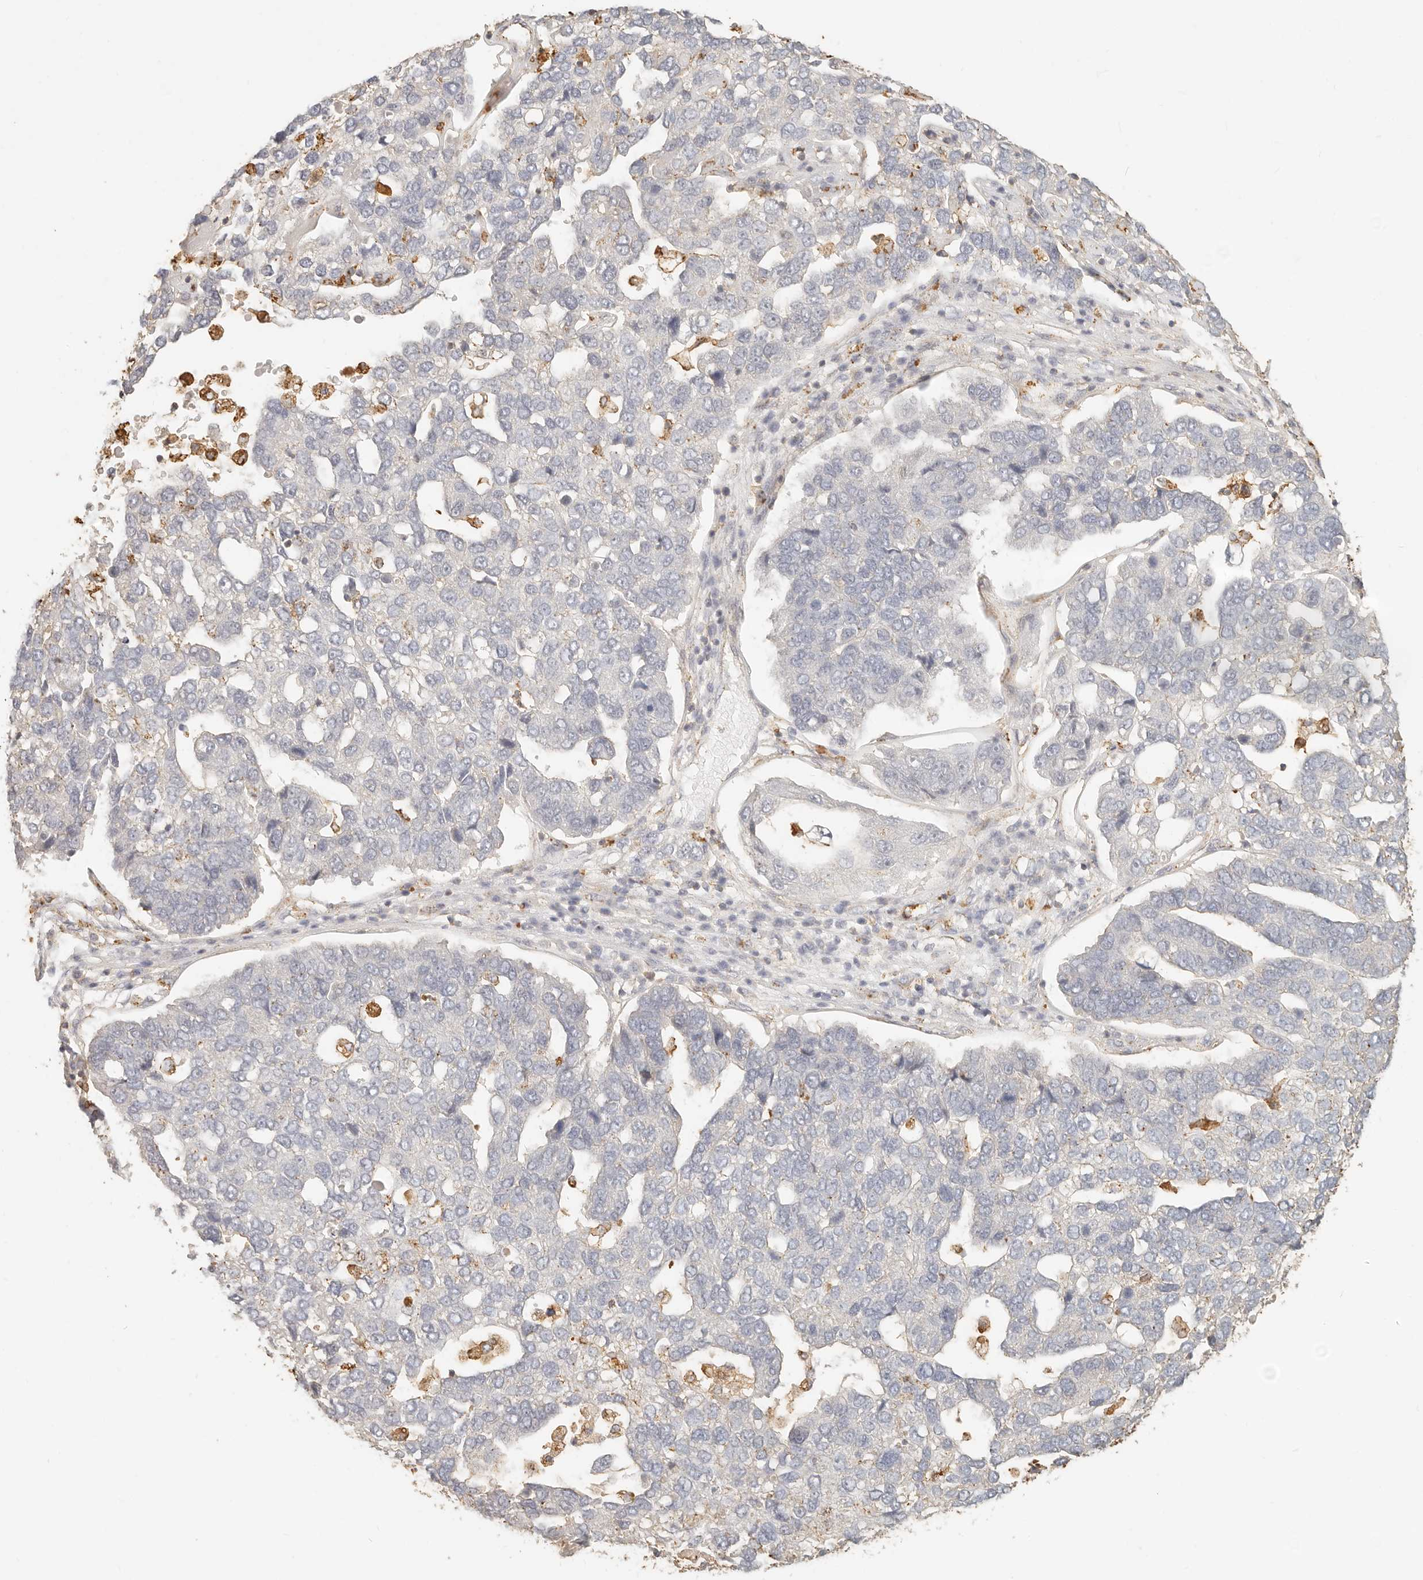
{"staining": {"intensity": "negative", "quantity": "none", "location": "none"}, "tissue": "pancreatic cancer", "cell_type": "Tumor cells", "image_type": "cancer", "snomed": [{"axis": "morphology", "description": "Adenocarcinoma, NOS"}, {"axis": "topography", "description": "Pancreas"}], "caption": "Tumor cells show no significant protein positivity in pancreatic cancer (adenocarcinoma).", "gene": "CNMD", "patient": {"sex": "female", "age": 61}}